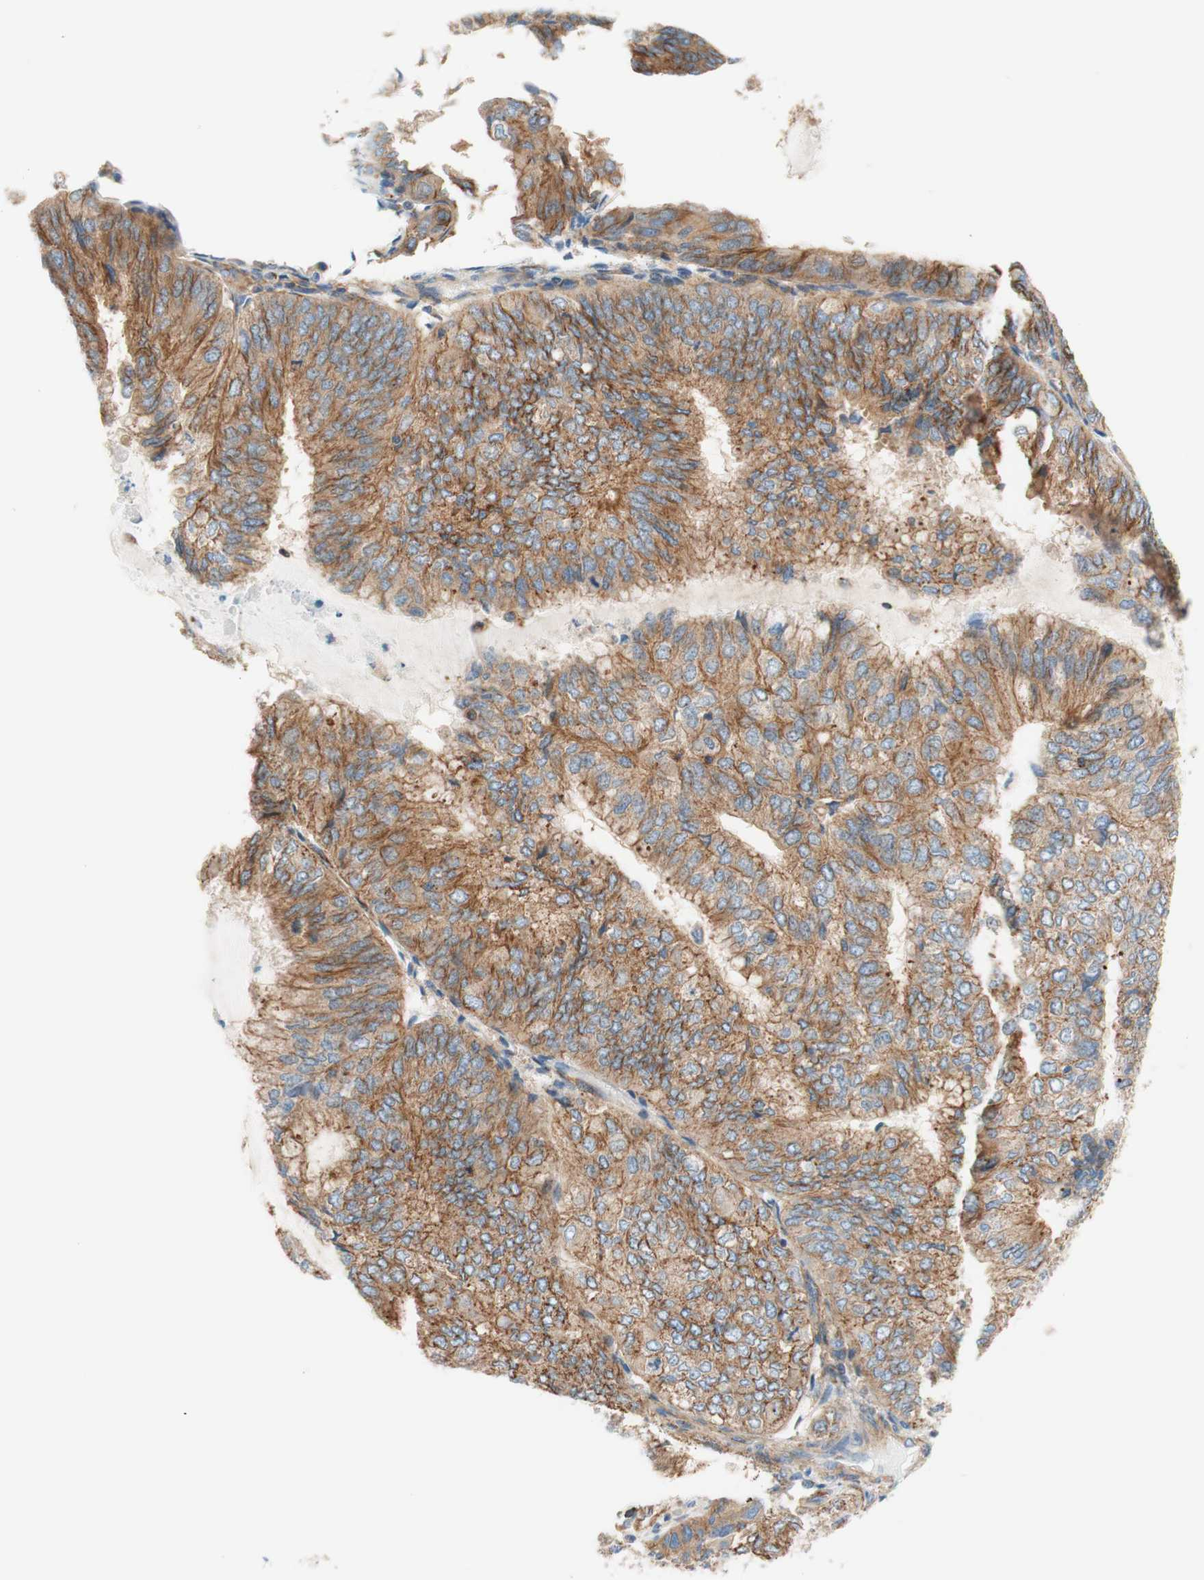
{"staining": {"intensity": "moderate", "quantity": ">75%", "location": "cytoplasmic/membranous"}, "tissue": "endometrial cancer", "cell_type": "Tumor cells", "image_type": "cancer", "snomed": [{"axis": "morphology", "description": "Adenocarcinoma, NOS"}, {"axis": "topography", "description": "Endometrium"}], "caption": "Immunohistochemical staining of endometrial cancer shows moderate cytoplasmic/membranous protein staining in approximately >75% of tumor cells.", "gene": "VPS26A", "patient": {"sex": "female", "age": 81}}